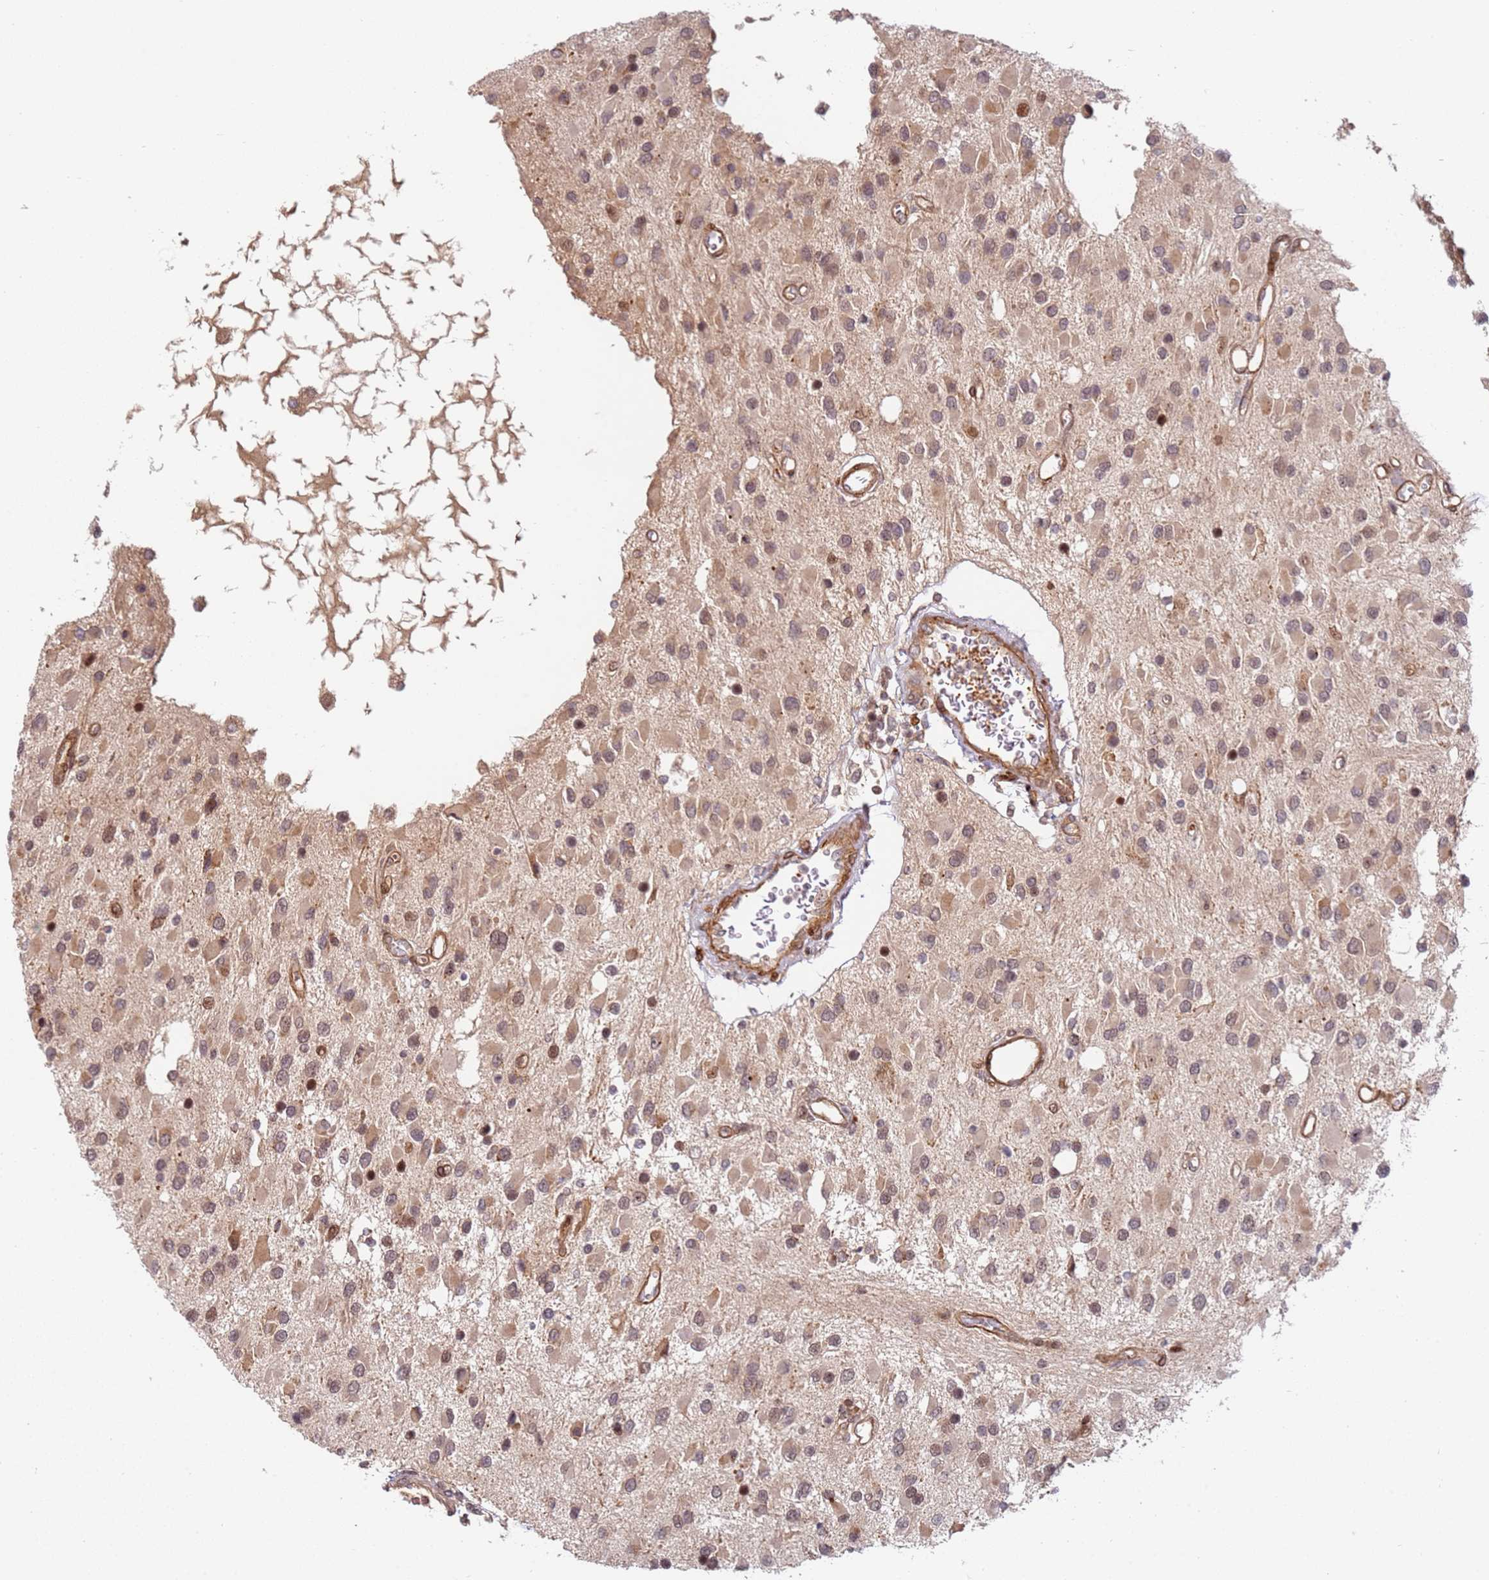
{"staining": {"intensity": "weak", "quantity": "25%-75%", "location": "cytoplasmic/membranous,nuclear"}, "tissue": "glioma", "cell_type": "Tumor cells", "image_type": "cancer", "snomed": [{"axis": "morphology", "description": "Glioma, malignant, High grade"}, {"axis": "topography", "description": "Brain"}], "caption": "A low amount of weak cytoplasmic/membranous and nuclear expression is identified in about 25%-75% of tumor cells in malignant glioma (high-grade) tissue.", "gene": "TMEM233", "patient": {"sex": "male", "age": 53}}